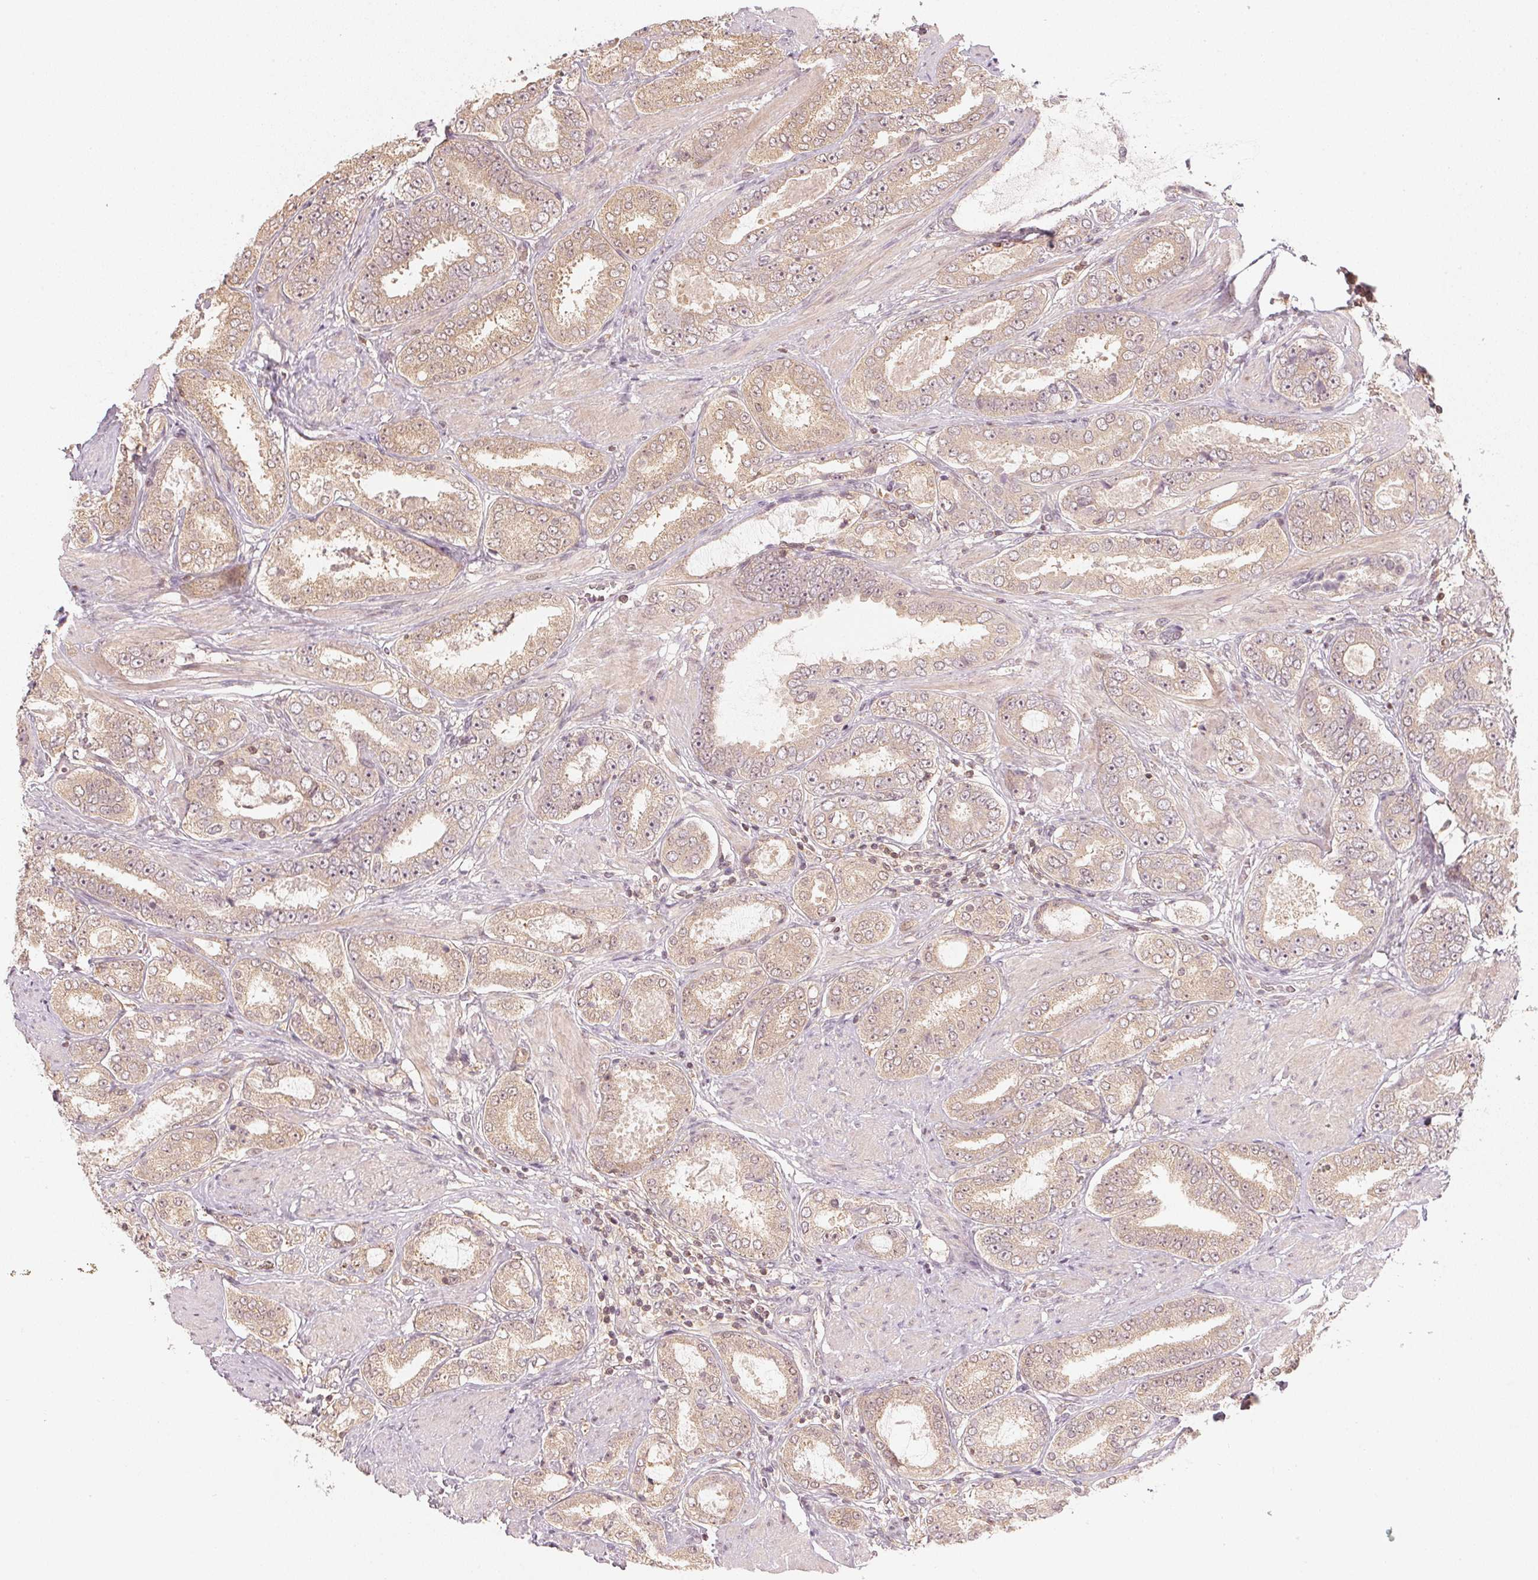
{"staining": {"intensity": "weak", "quantity": ">75%", "location": "cytoplasmic/membranous"}, "tissue": "prostate cancer", "cell_type": "Tumor cells", "image_type": "cancer", "snomed": [{"axis": "morphology", "description": "Adenocarcinoma, High grade"}, {"axis": "topography", "description": "Prostate"}], "caption": "DAB immunohistochemical staining of prostate cancer shows weak cytoplasmic/membranous protein positivity in about >75% of tumor cells.", "gene": "UBE2L3", "patient": {"sex": "male", "age": 63}}